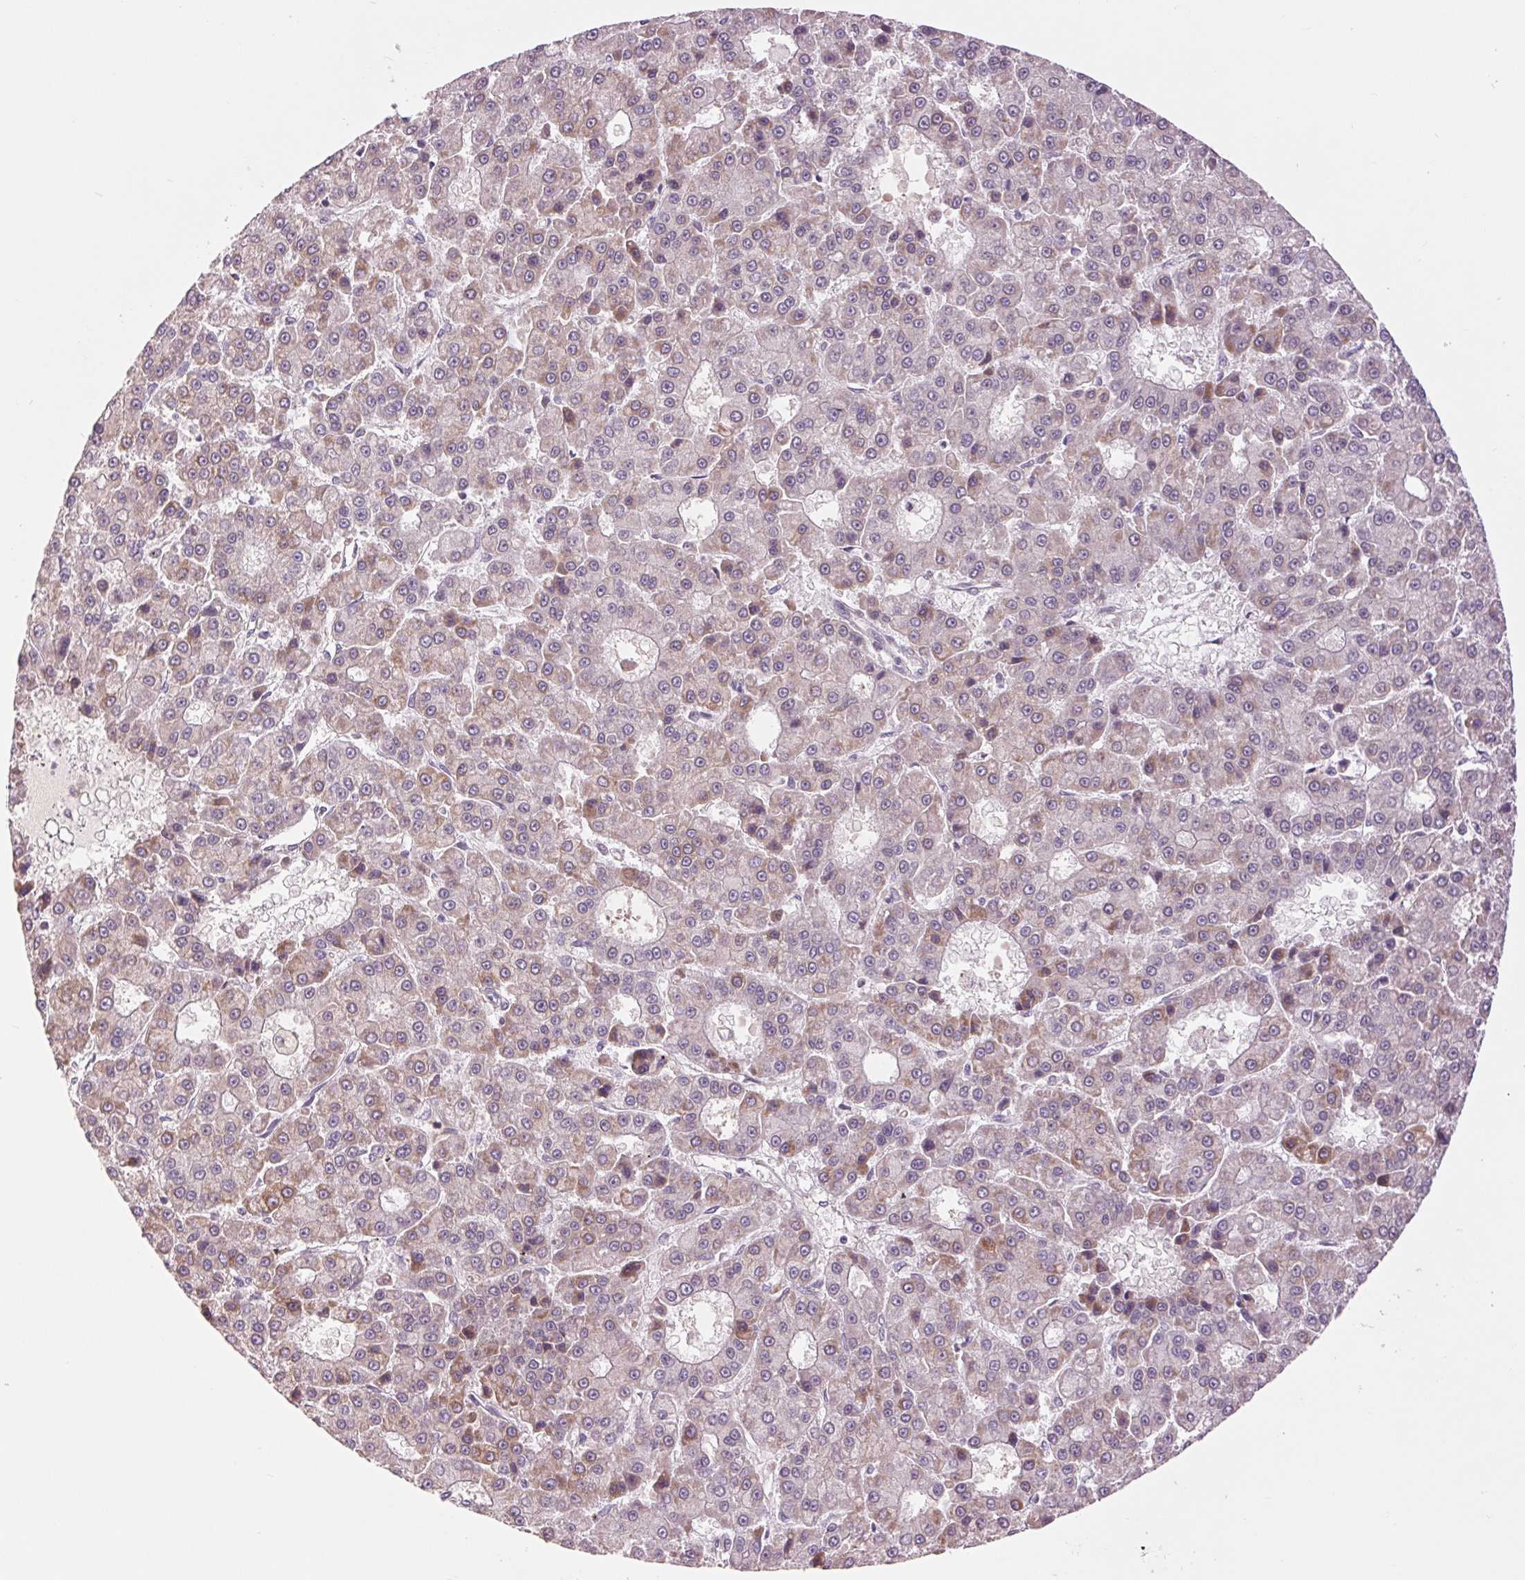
{"staining": {"intensity": "weak", "quantity": "25%-75%", "location": "cytoplasmic/membranous"}, "tissue": "liver cancer", "cell_type": "Tumor cells", "image_type": "cancer", "snomed": [{"axis": "morphology", "description": "Carcinoma, Hepatocellular, NOS"}, {"axis": "topography", "description": "Liver"}], "caption": "The micrograph demonstrates immunohistochemical staining of liver hepatocellular carcinoma. There is weak cytoplasmic/membranous staining is appreciated in about 25%-75% of tumor cells.", "gene": "COX6A1", "patient": {"sex": "male", "age": 70}}